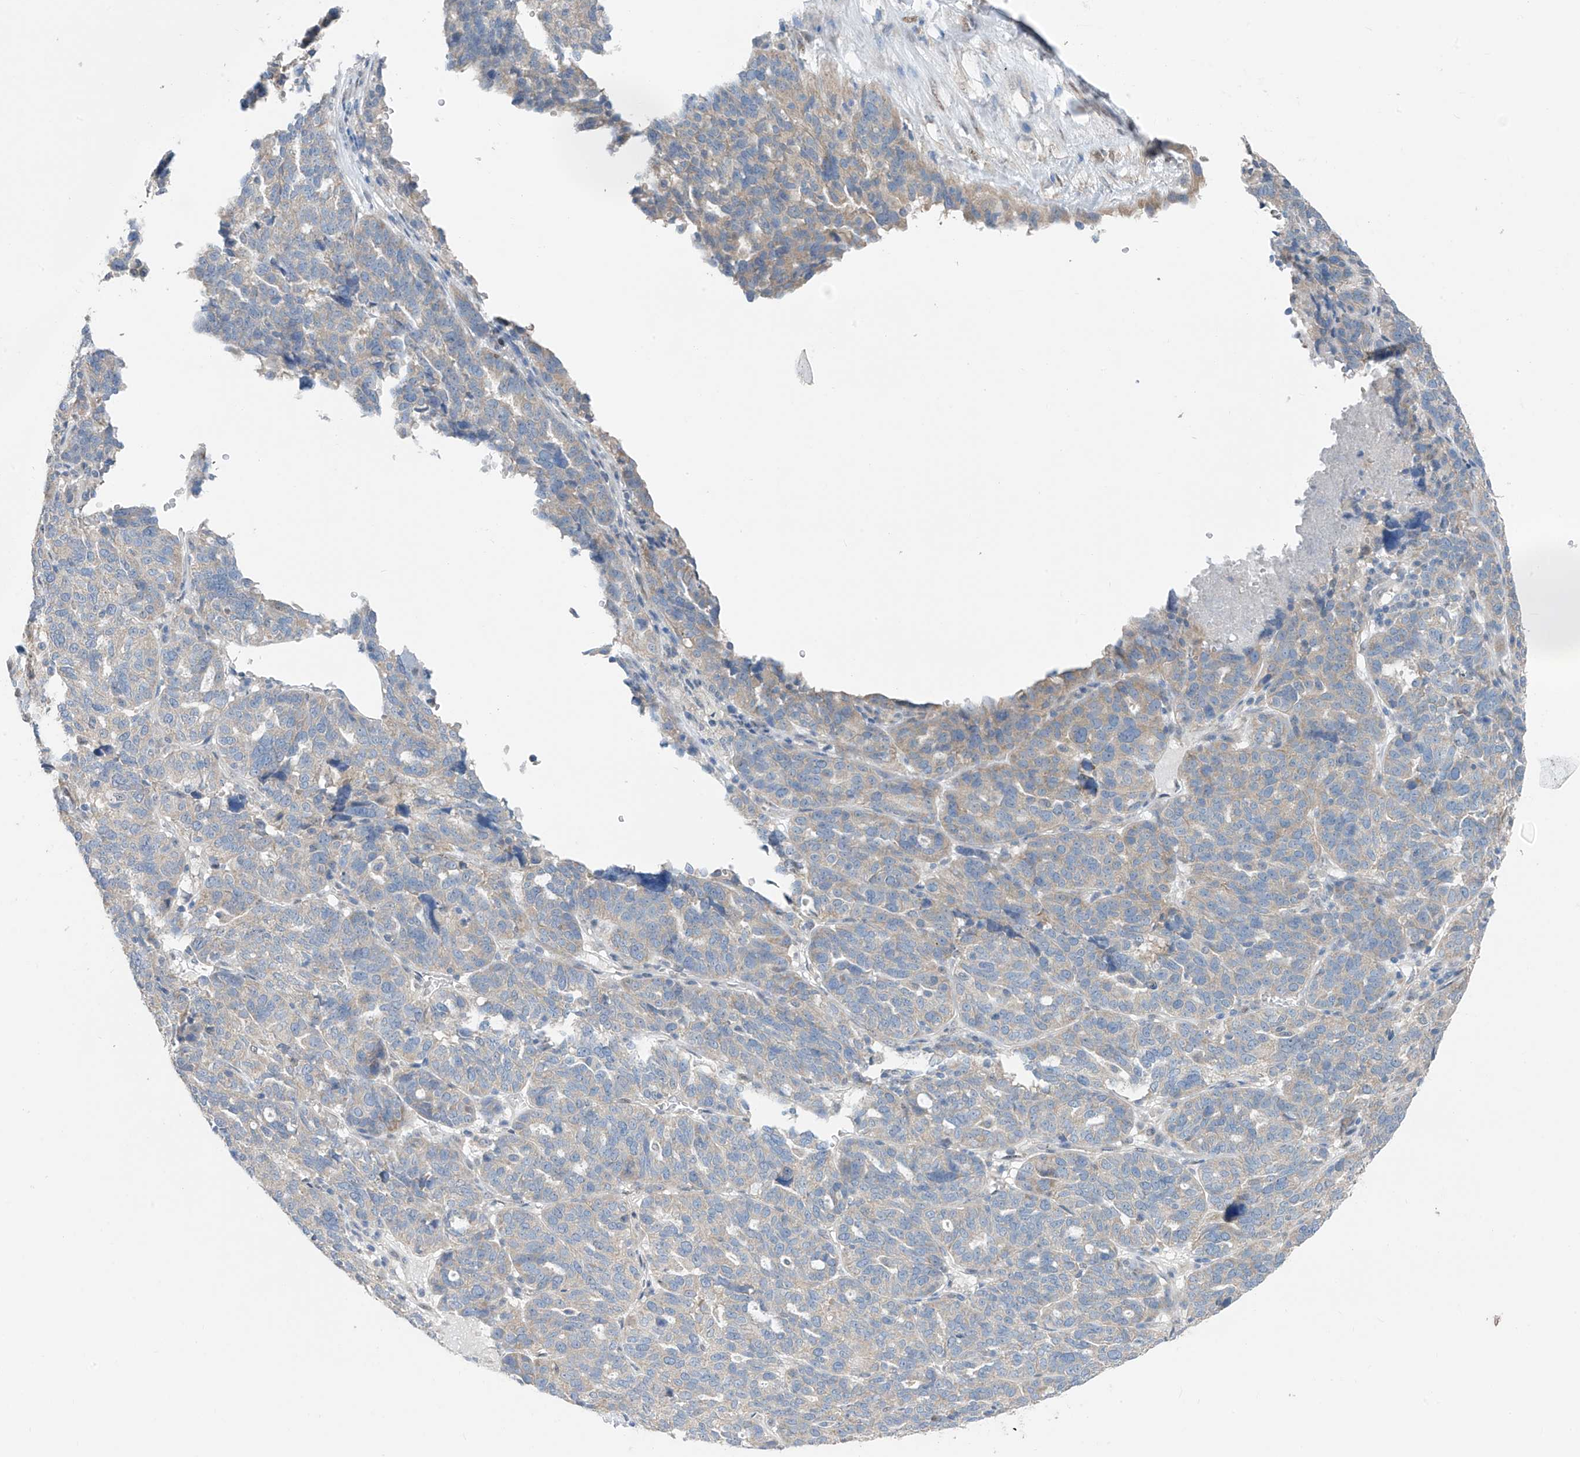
{"staining": {"intensity": "weak", "quantity": "25%-75%", "location": "cytoplasmic/membranous"}, "tissue": "ovarian cancer", "cell_type": "Tumor cells", "image_type": "cancer", "snomed": [{"axis": "morphology", "description": "Cystadenocarcinoma, serous, NOS"}, {"axis": "topography", "description": "Ovary"}], "caption": "Ovarian cancer stained with immunohistochemistry exhibits weak cytoplasmic/membranous expression in approximately 25%-75% of tumor cells.", "gene": "RPL4", "patient": {"sex": "female", "age": 59}}